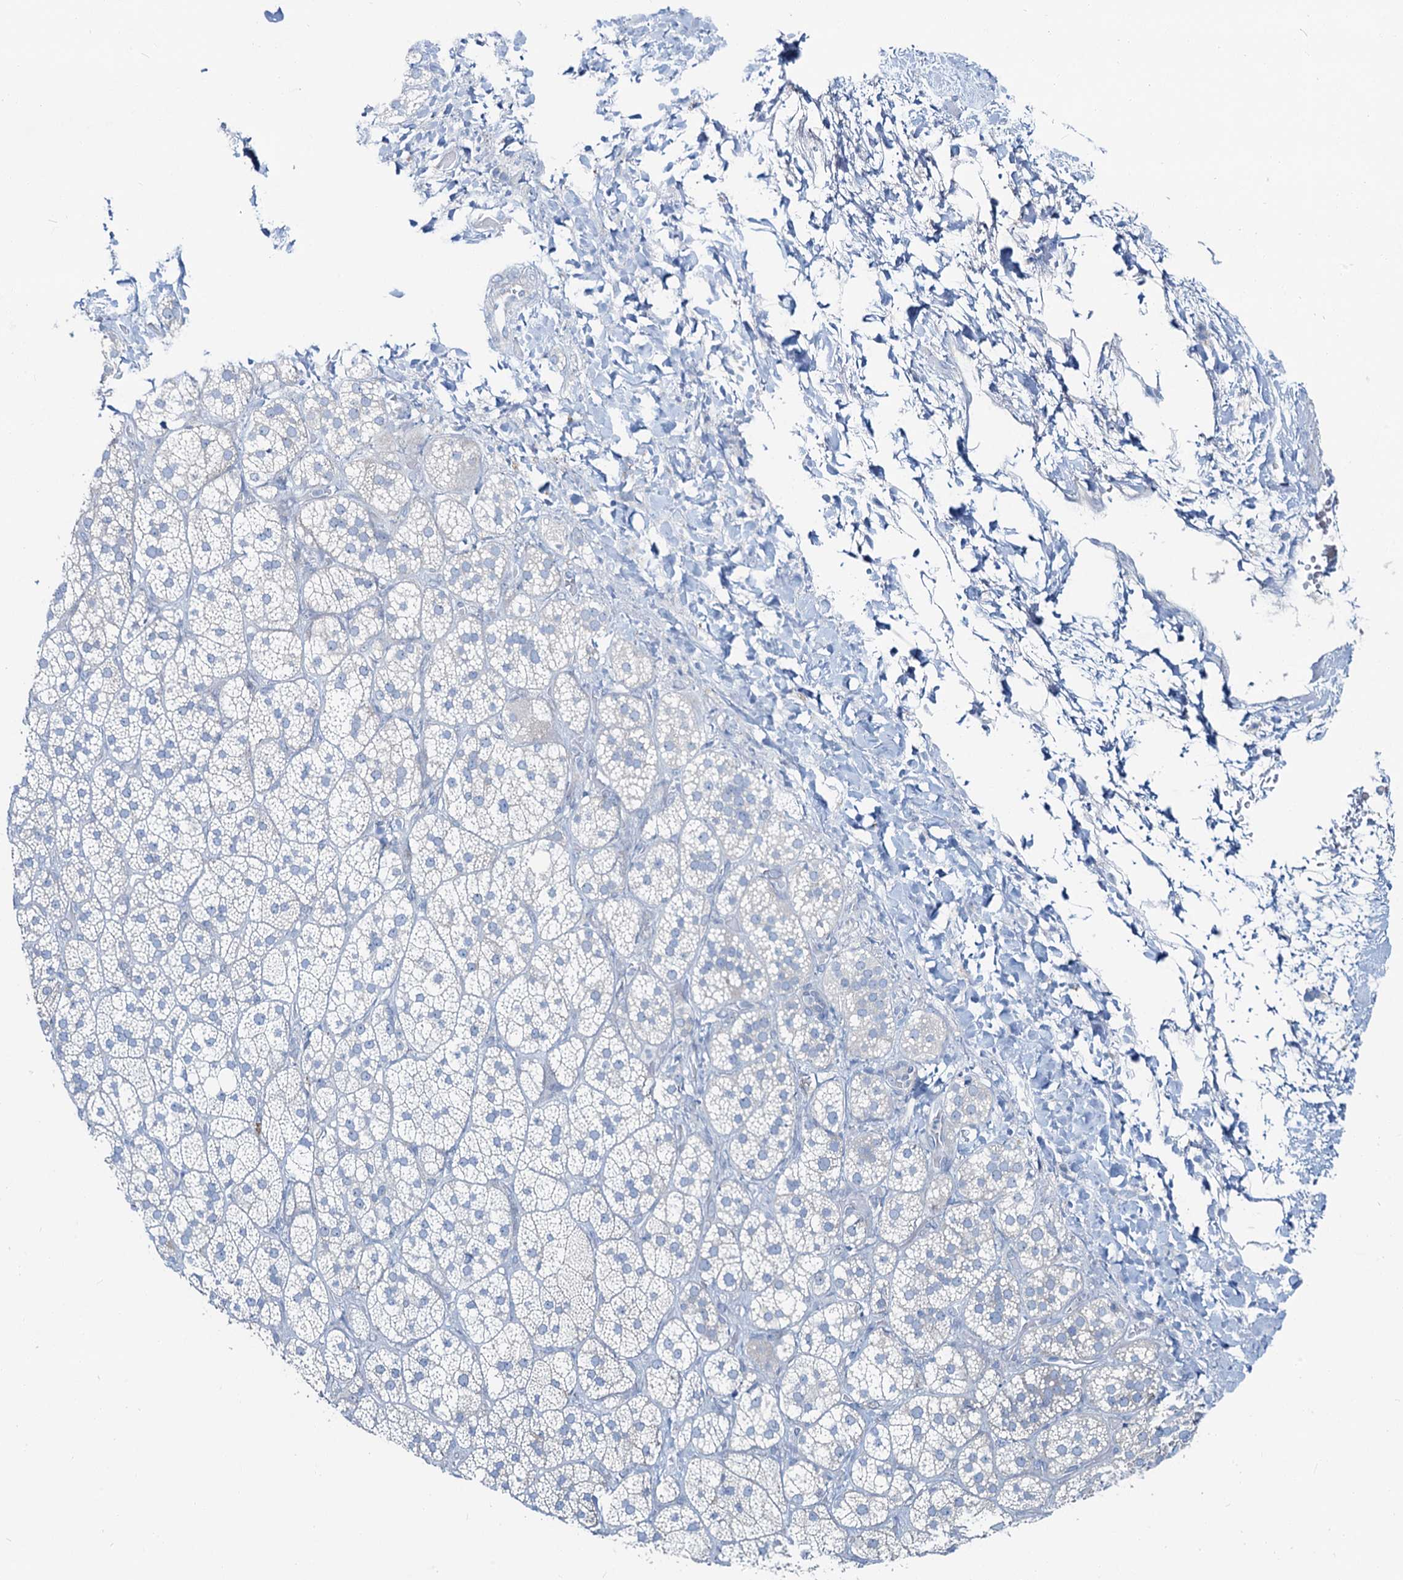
{"staining": {"intensity": "negative", "quantity": "none", "location": "none"}, "tissue": "adrenal gland", "cell_type": "Glandular cells", "image_type": "normal", "snomed": [{"axis": "morphology", "description": "Normal tissue, NOS"}, {"axis": "topography", "description": "Adrenal gland"}], "caption": "The histopathology image displays no significant staining in glandular cells of adrenal gland. (Immunohistochemistry, brightfield microscopy, high magnification).", "gene": "ASTE1", "patient": {"sex": "male", "age": 61}}